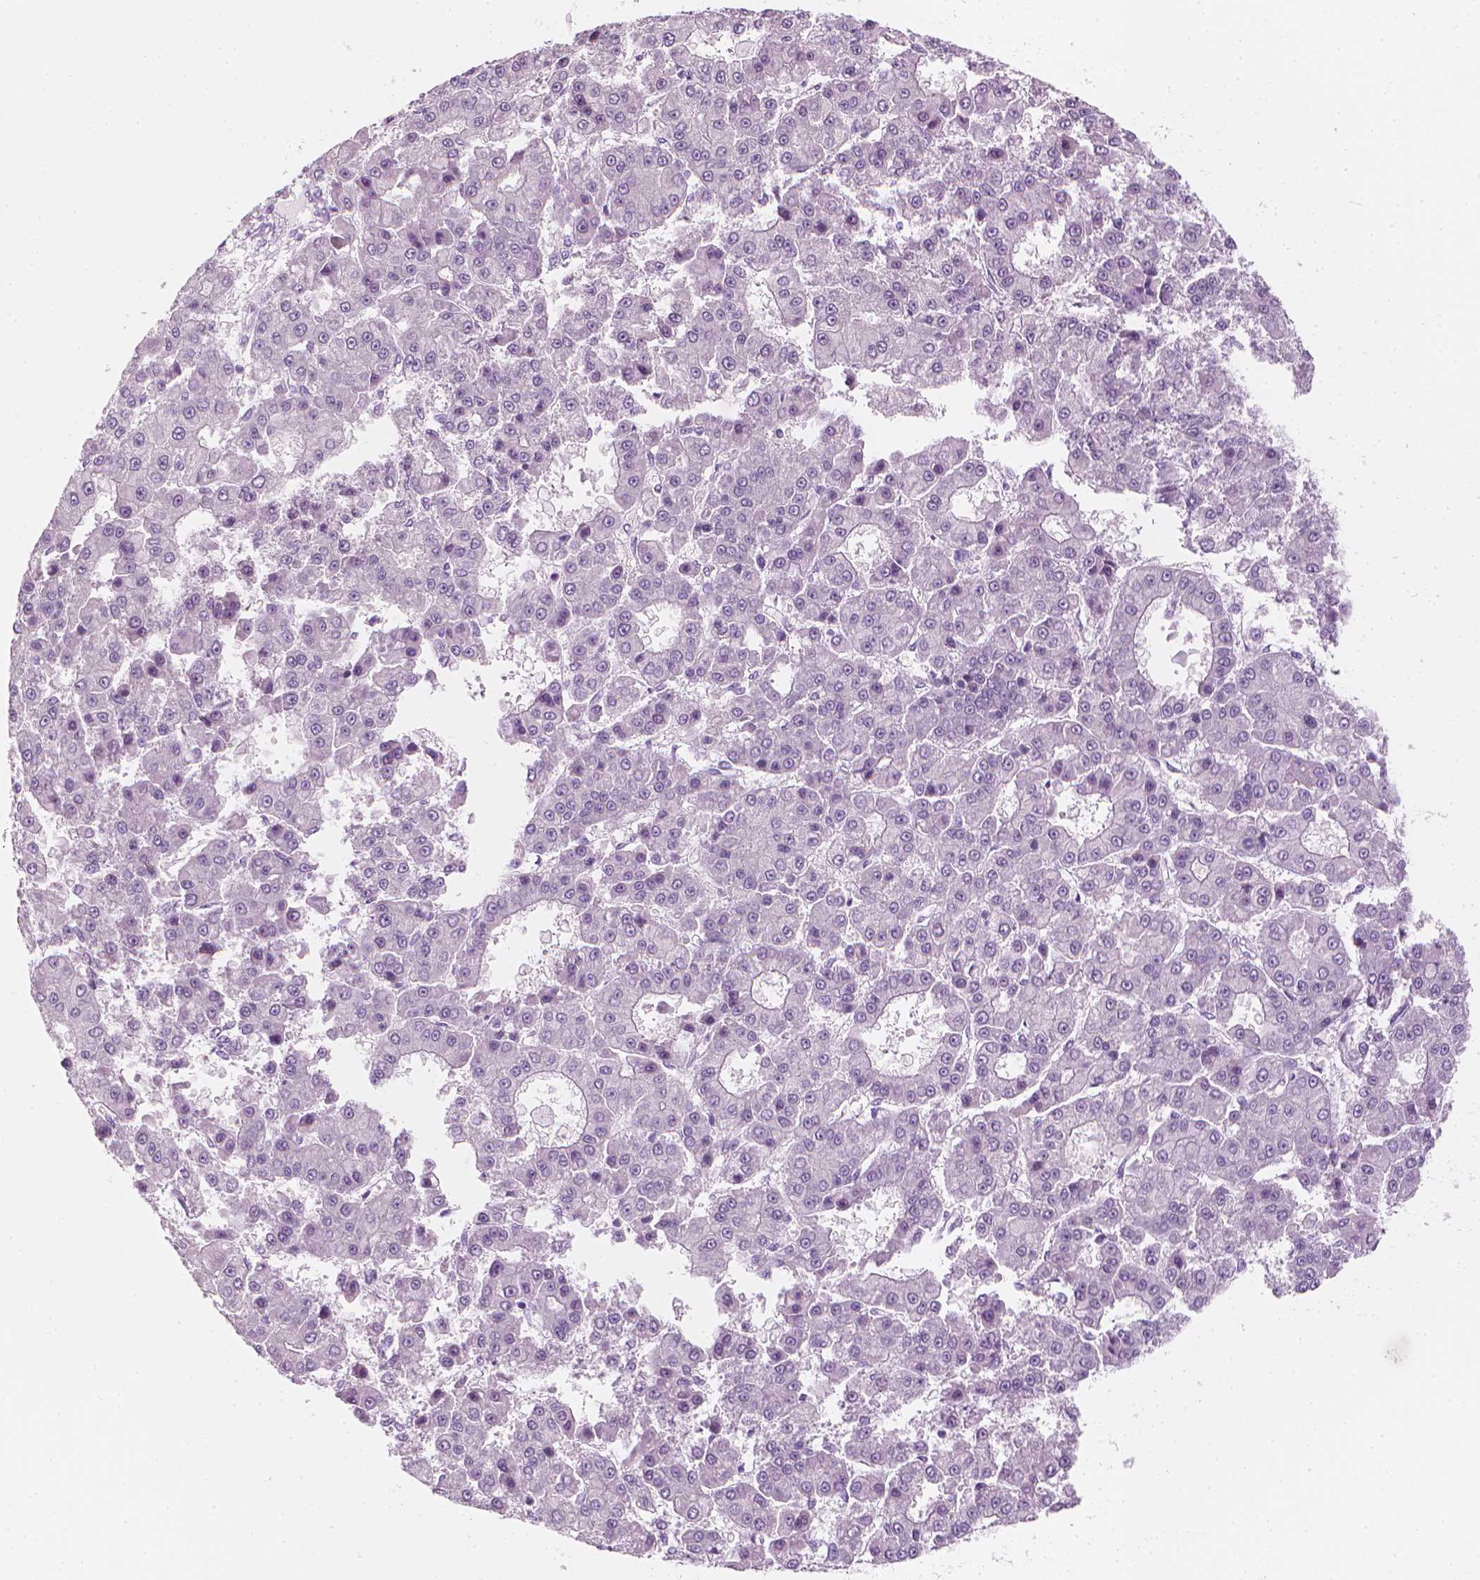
{"staining": {"intensity": "negative", "quantity": "none", "location": "none"}, "tissue": "liver cancer", "cell_type": "Tumor cells", "image_type": "cancer", "snomed": [{"axis": "morphology", "description": "Carcinoma, Hepatocellular, NOS"}, {"axis": "topography", "description": "Liver"}], "caption": "Immunohistochemistry (IHC) of liver cancer (hepatocellular carcinoma) reveals no expression in tumor cells. (Brightfield microscopy of DAB immunohistochemistry (IHC) at high magnification).", "gene": "SCG3", "patient": {"sex": "male", "age": 70}}